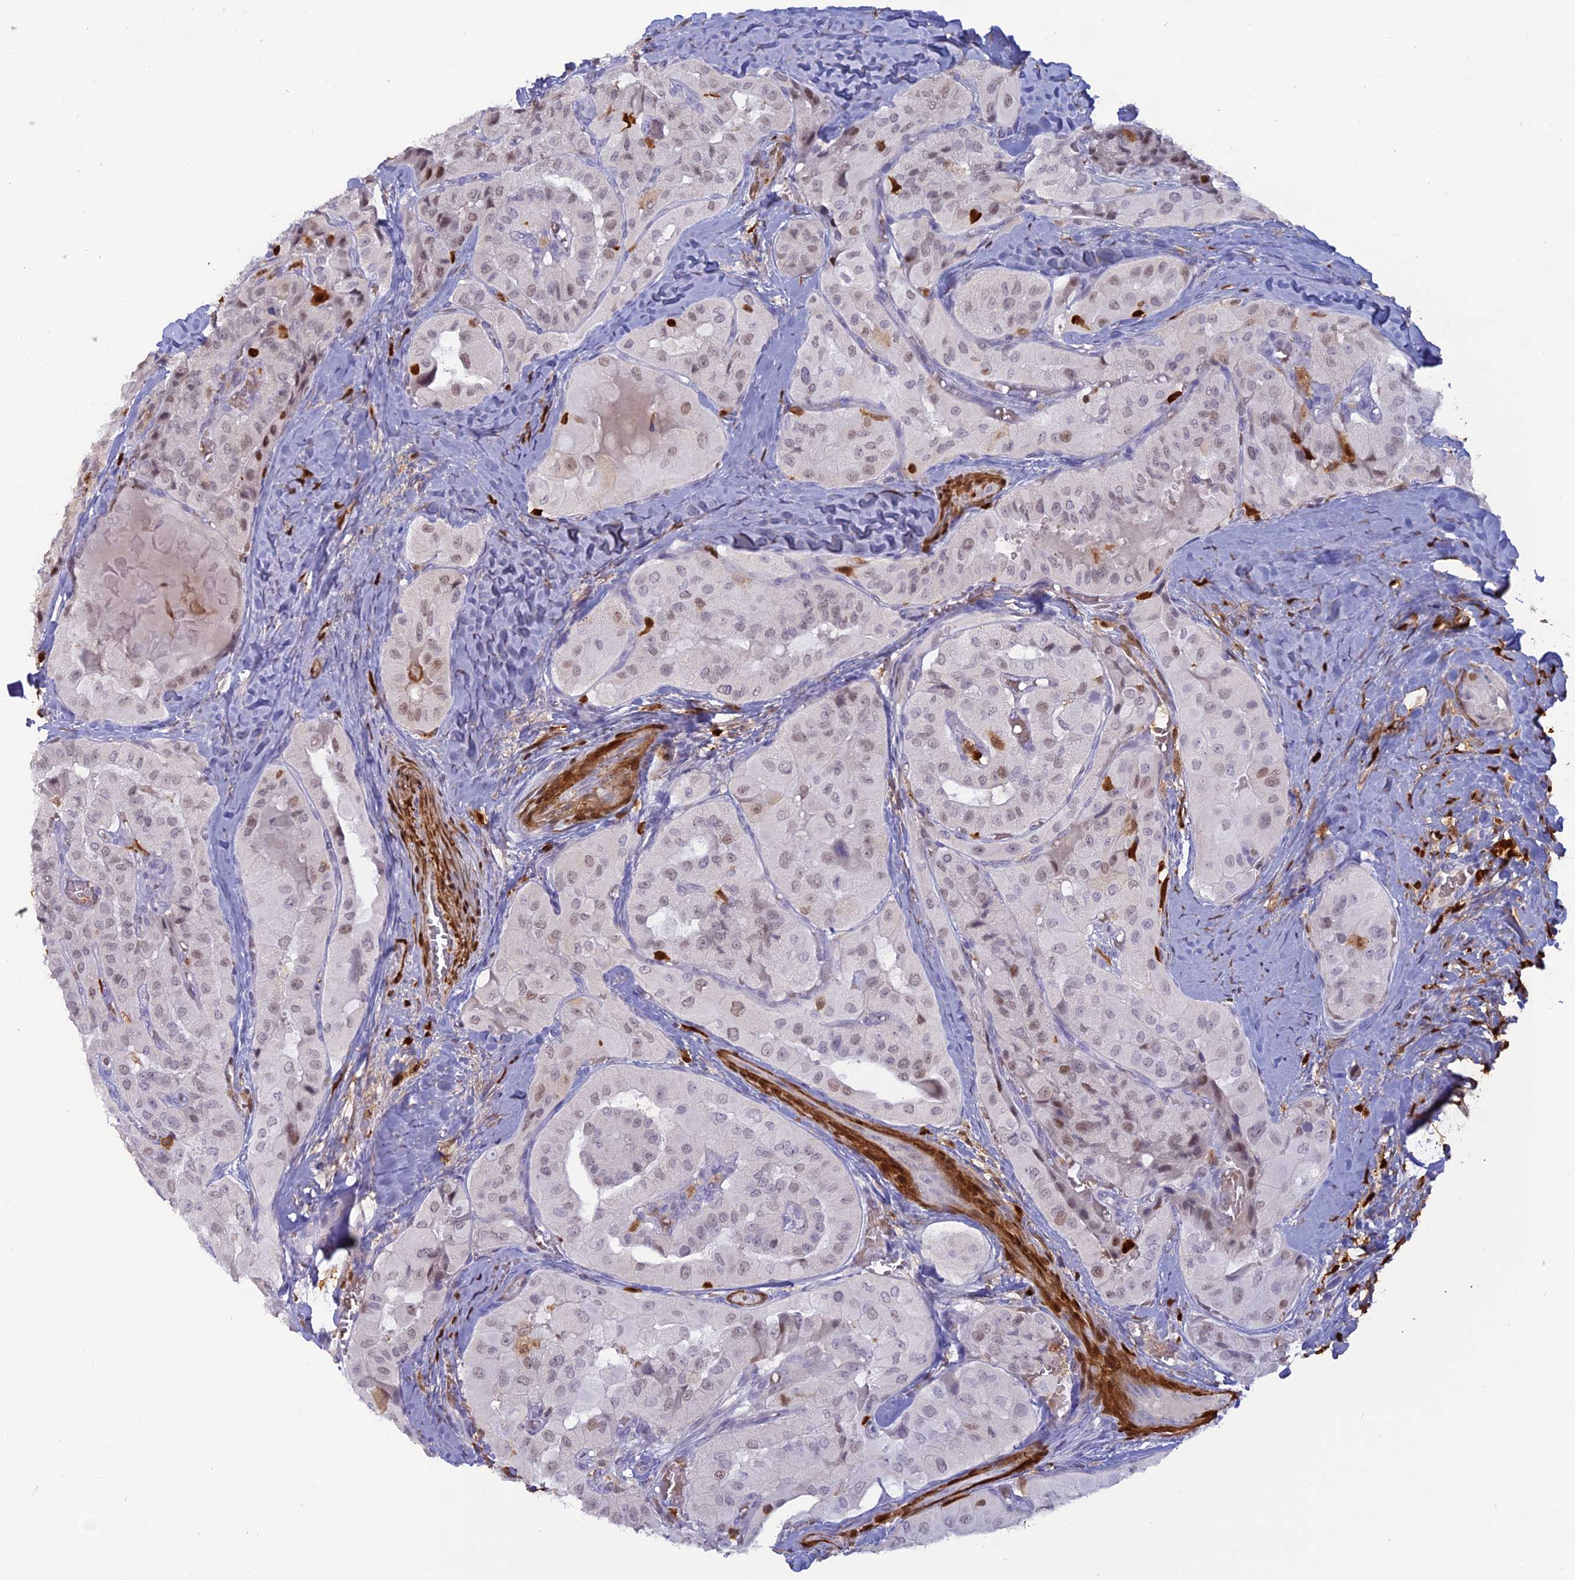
{"staining": {"intensity": "weak", "quantity": "<25%", "location": "nuclear"}, "tissue": "thyroid cancer", "cell_type": "Tumor cells", "image_type": "cancer", "snomed": [{"axis": "morphology", "description": "Normal tissue, NOS"}, {"axis": "morphology", "description": "Papillary adenocarcinoma, NOS"}, {"axis": "topography", "description": "Thyroid gland"}], "caption": "Protein analysis of thyroid cancer (papillary adenocarcinoma) displays no significant expression in tumor cells.", "gene": "PGBD4", "patient": {"sex": "female", "age": 59}}